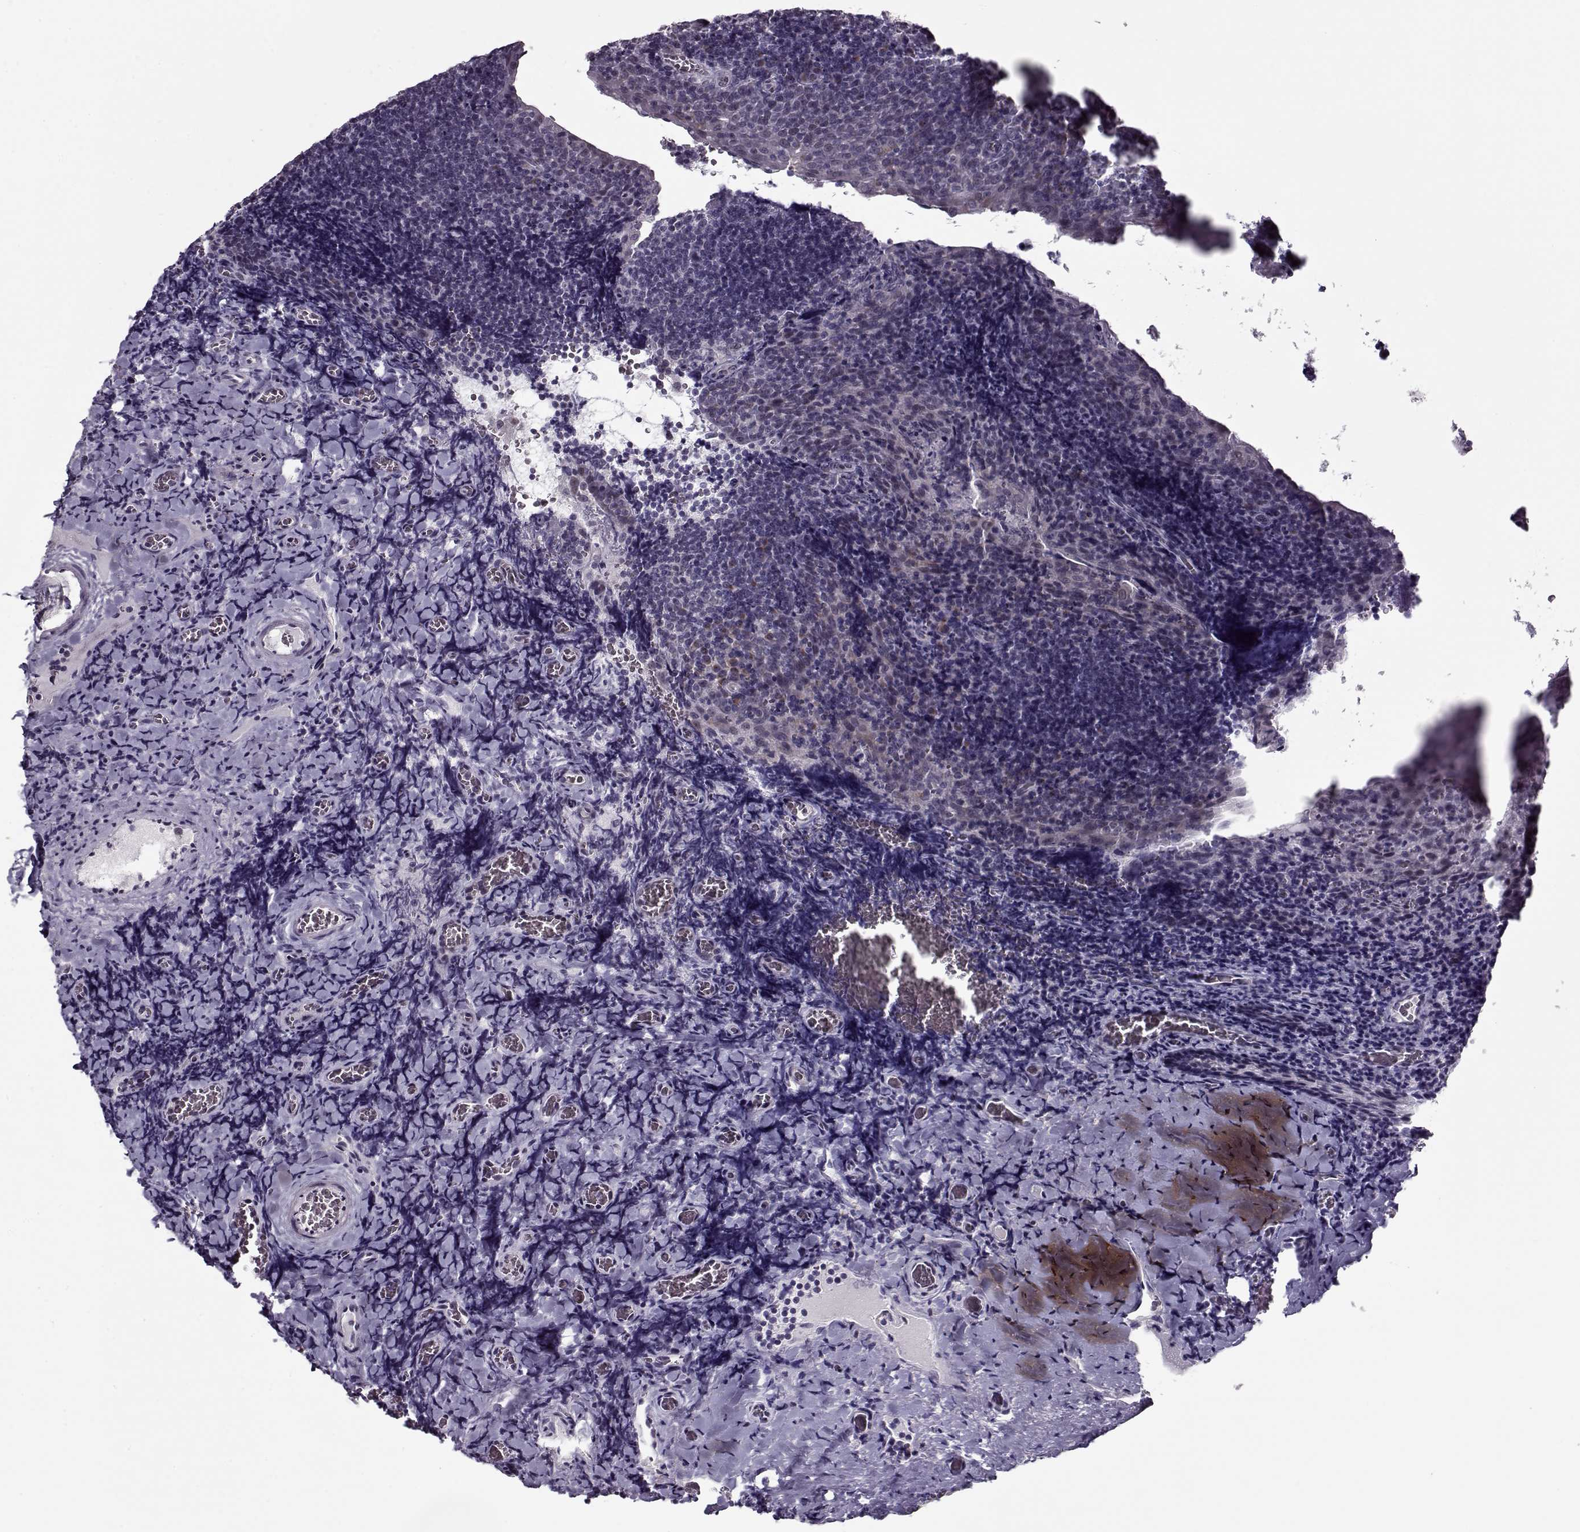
{"staining": {"intensity": "negative", "quantity": "none", "location": "none"}, "tissue": "tonsil", "cell_type": "Germinal center cells", "image_type": "normal", "snomed": [{"axis": "morphology", "description": "Normal tissue, NOS"}, {"axis": "morphology", "description": "Inflammation, NOS"}, {"axis": "topography", "description": "Tonsil"}], "caption": "DAB (3,3'-diaminobenzidine) immunohistochemical staining of normal tonsil shows no significant staining in germinal center cells. Nuclei are stained in blue.", "gene": "SEC16B", "patient": {"sex": "female", "age": 31}}